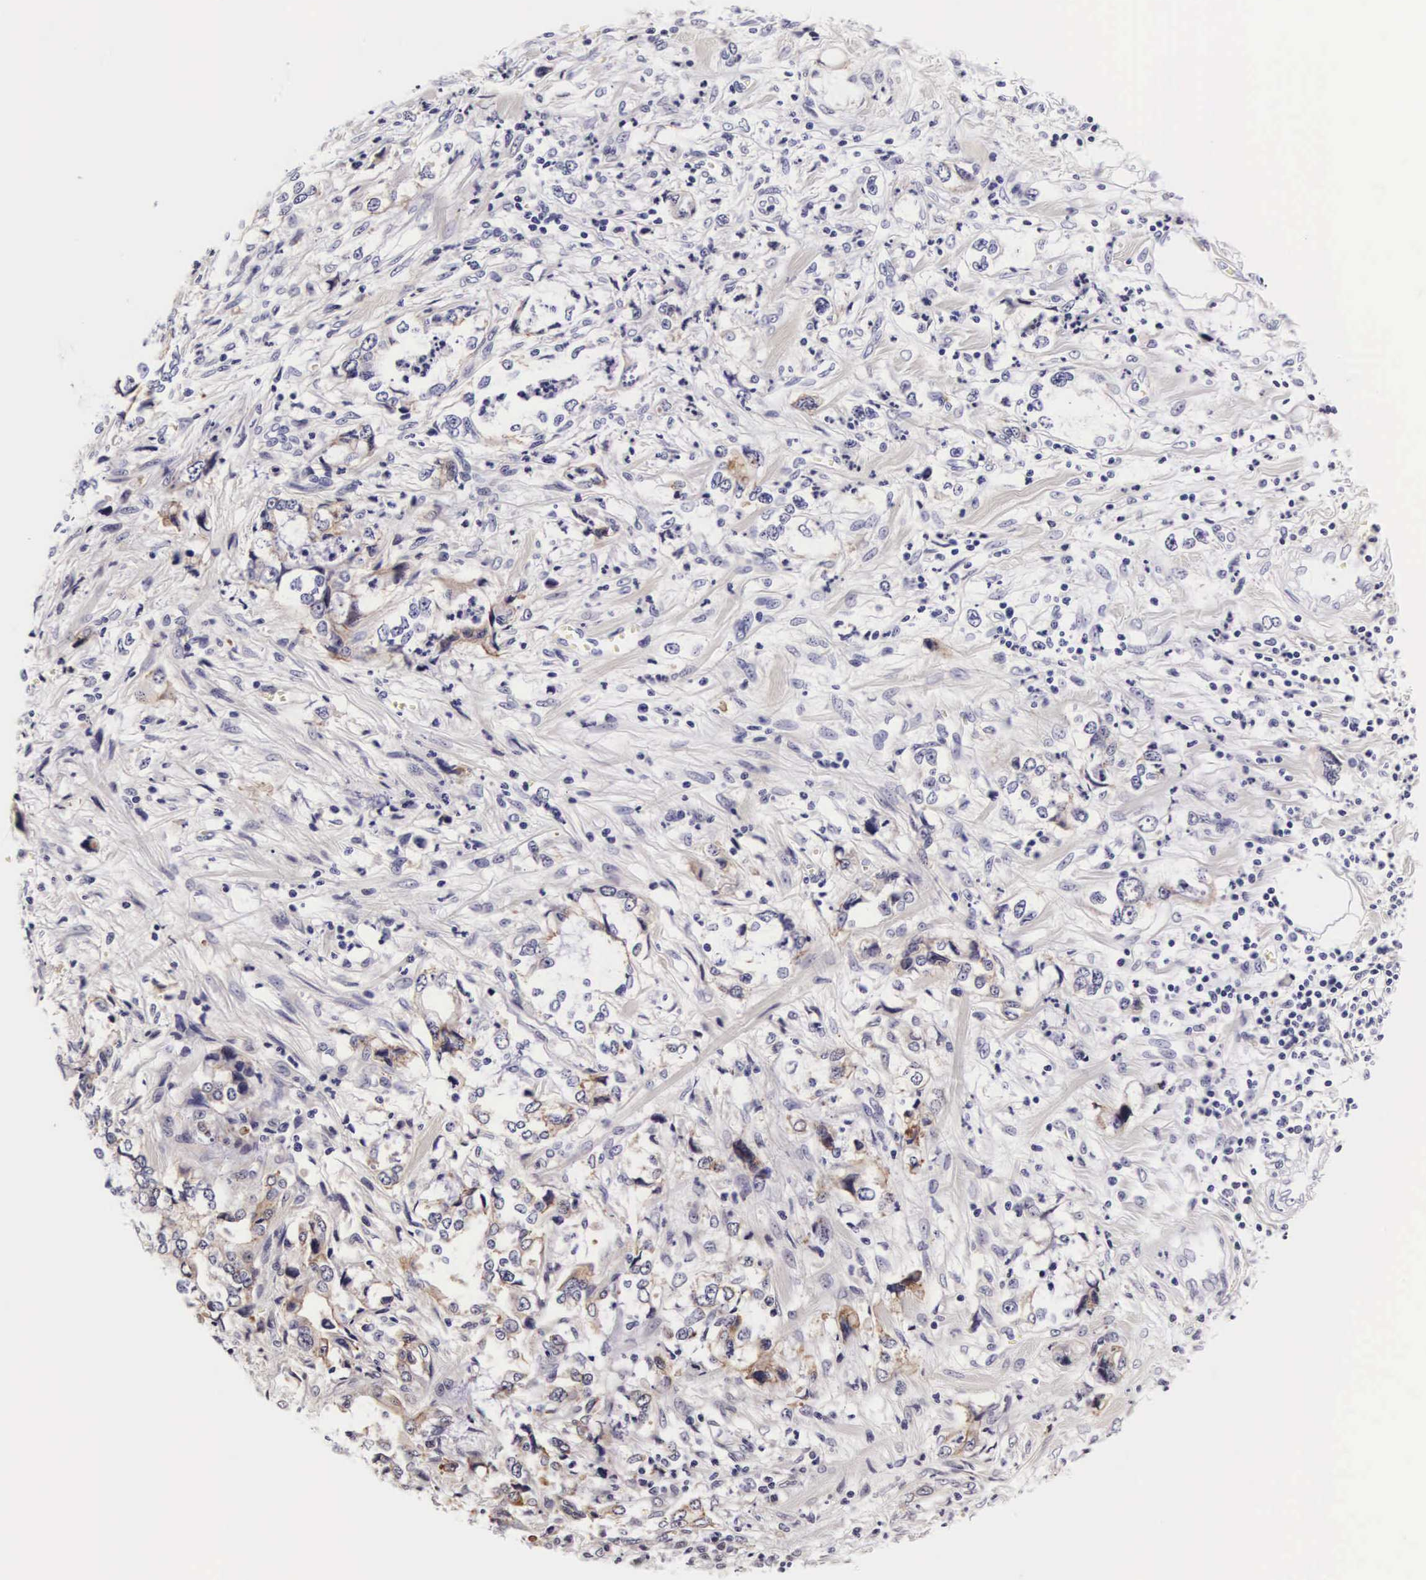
{"staining": {"intensity": "weak", "quantity": "<25%", "location": "cytoplasmic/membranous"}, "tissue": "stomach cancer", "cell_type": "Tumor cells", "image_type": "cancer", "snomed": [{"axis": "morphology", "description": "Adenocarcinoma, NOS"}, {"axis": "topography", "description": "Pancreas"}, {"axis": "topography", "description": "Stomach, upper"}], "caption": "Stomach cancer was stained to show a protein in brown. There is no significant positivity in tumor cells. (Brightfield microscopy of DAB (3,3'-diaminobenzidine) immunohistochemistry (IHC) at high magnification).", "gene": "PHETA2", "patient": {"sex": "male", "age": 77}}